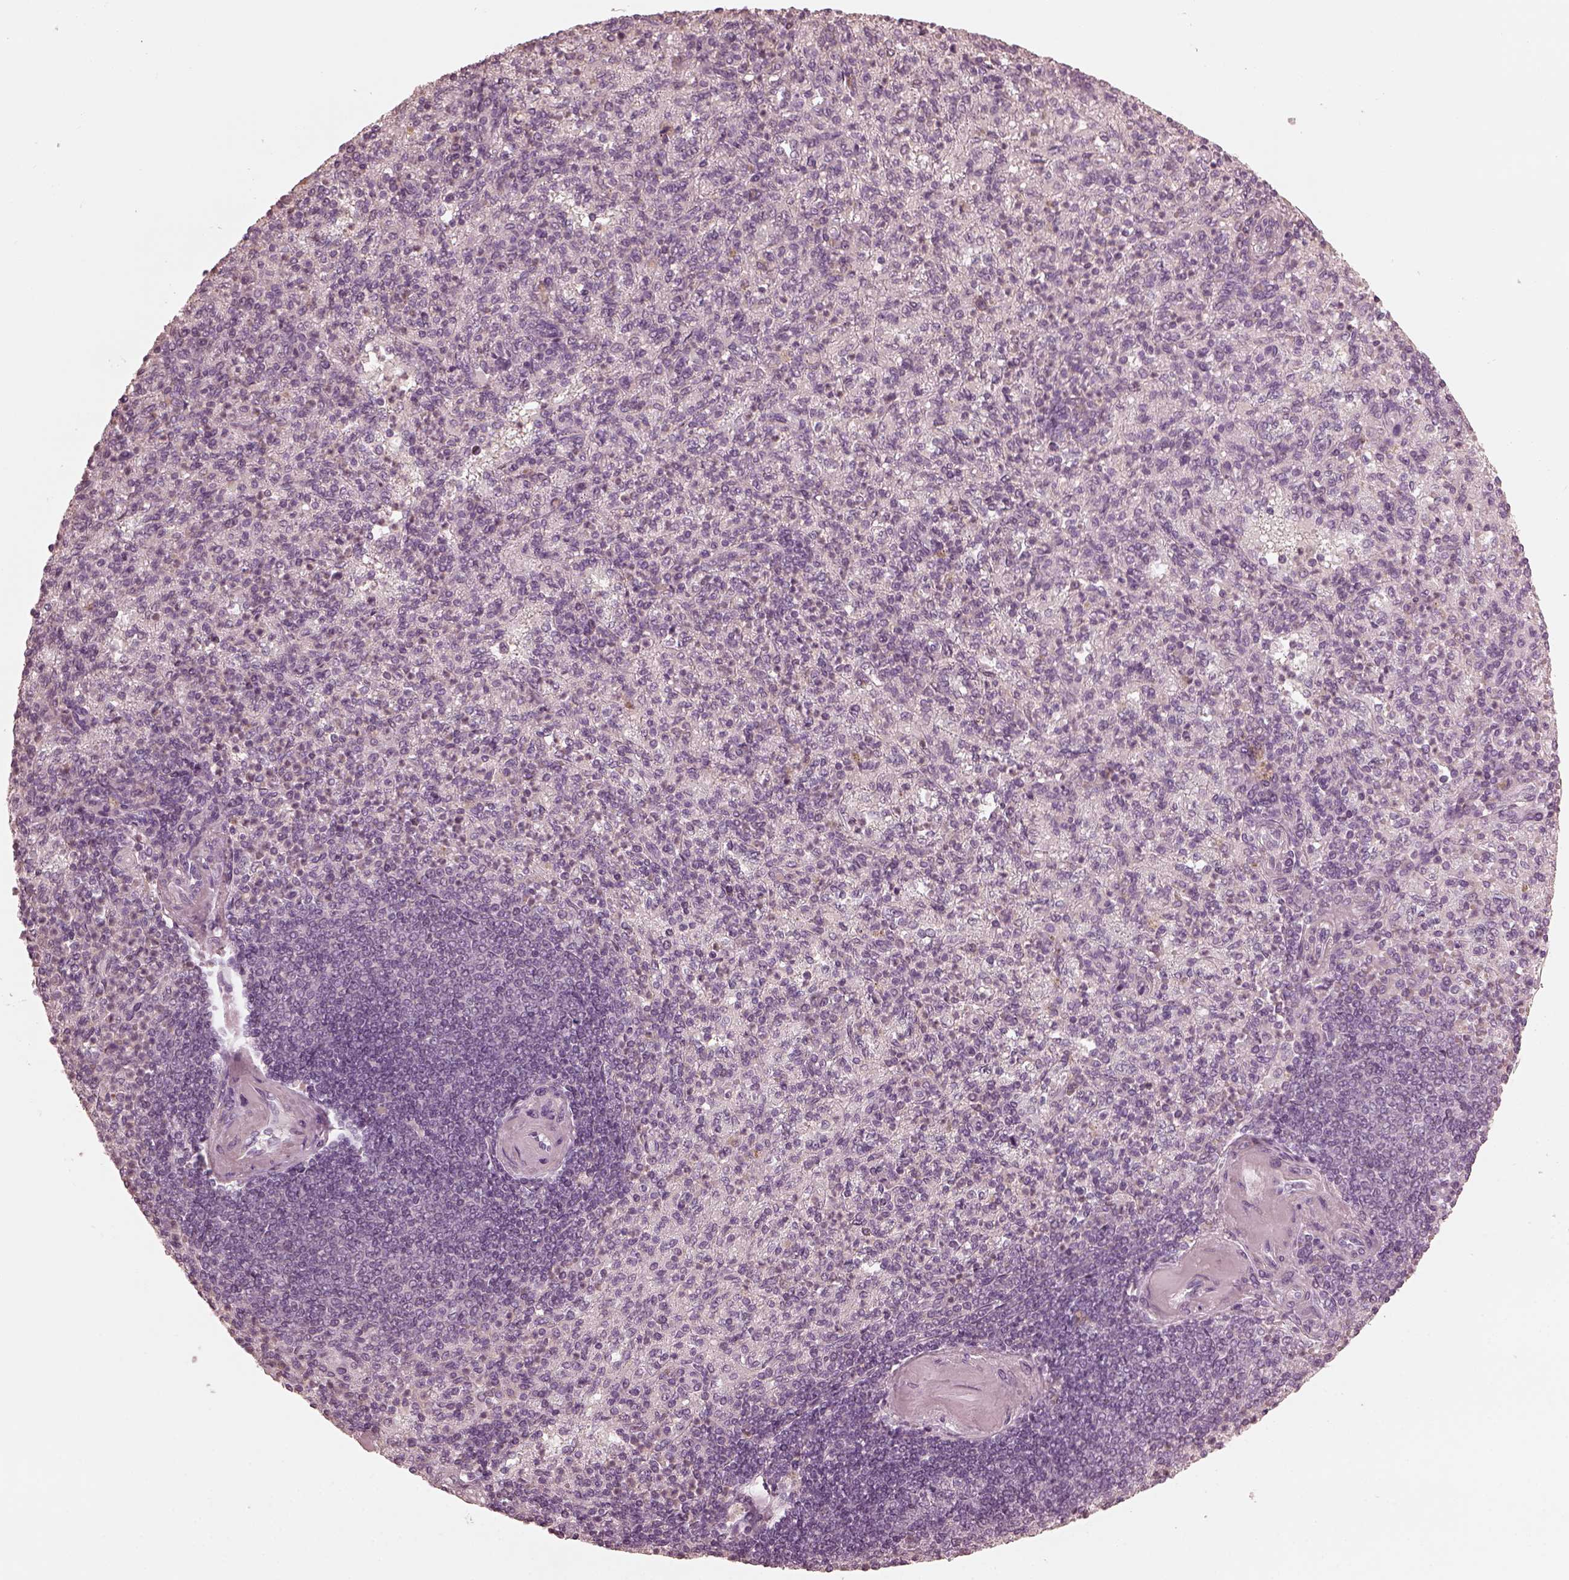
{"staining": {"intensity": "negative", "quantity": "none", "location": "none"}, "tissue": "spleen", "cell_type": "Cells in red pulp", "image_type": "normal", "snomed": [{"axis": "morphology", "description": "Normal tissue, NOS"}, {"axis": "topography", "description": "Spleen"}], "caption": "Cells in red pulp show no significant protein staining in benign spleen. (DAB immunohistochemistry (IHC) visualized using brightfield microscopy, high magnification).", "gene": "CCDC170", "patient": {"sex": "female", "age": 74}}